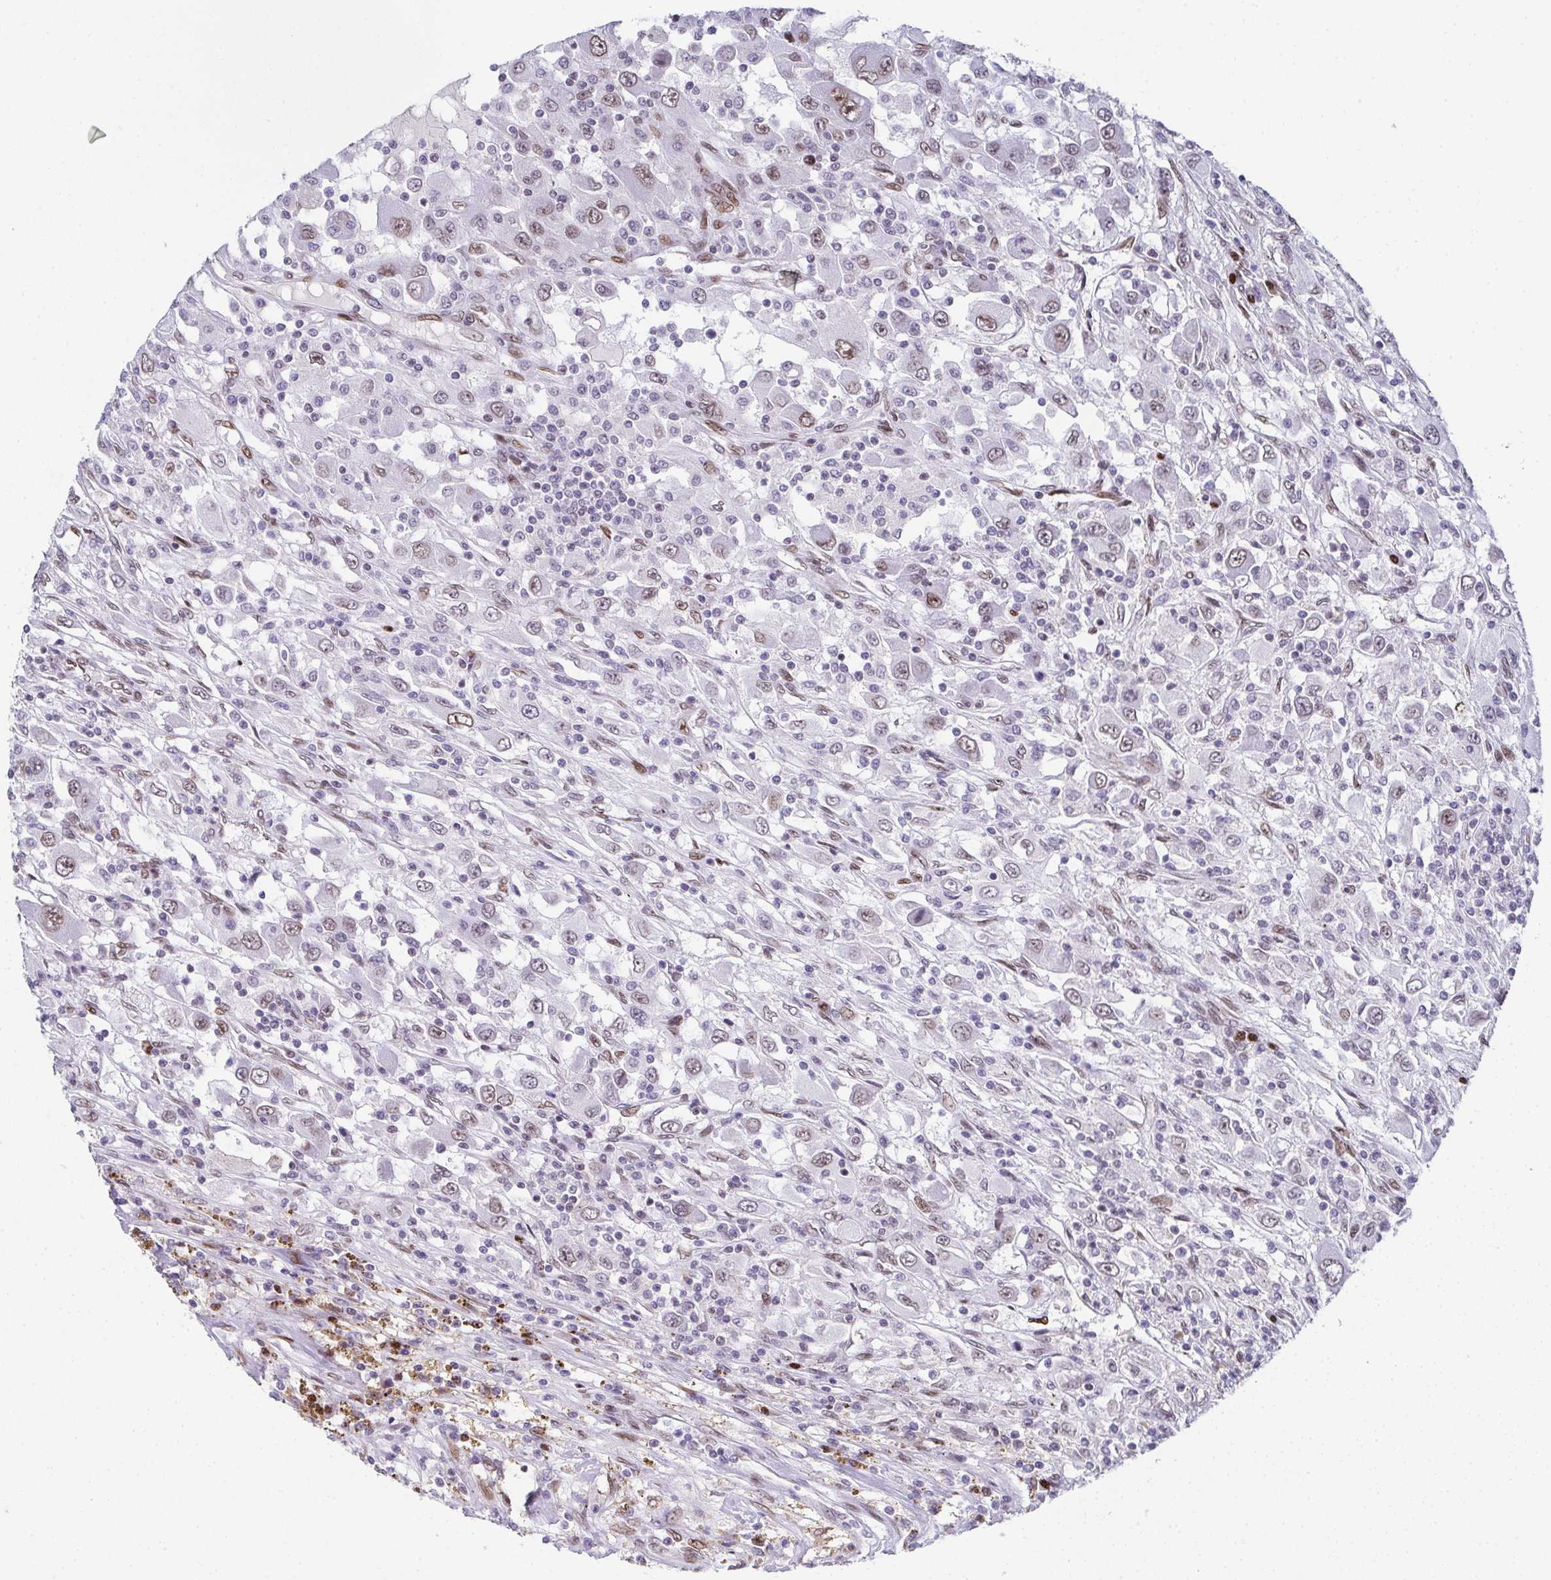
{"staining": {"intensity": "moderate", "quantity": "<25%", "location": "nuclear"}, "tissue": "renal cancer", "cell_type": "Tumor cells", "image_type": "cancer", "snomed": [{"axis": "morphology", "description": "Adenocarcinoma, NOS"}, {"axis": "topography", "description": "Kidney"}], "caption": "This micrograph demonstrates renal cancer (adenocarcinoma) stained with IHC to label a protein in brown. The nuclear of tumor cells show moderate positivity for the protein. Nuclei are counter-stained blue.", "gene": "RB1", "patient": {"sex": "female", "age": 67}}